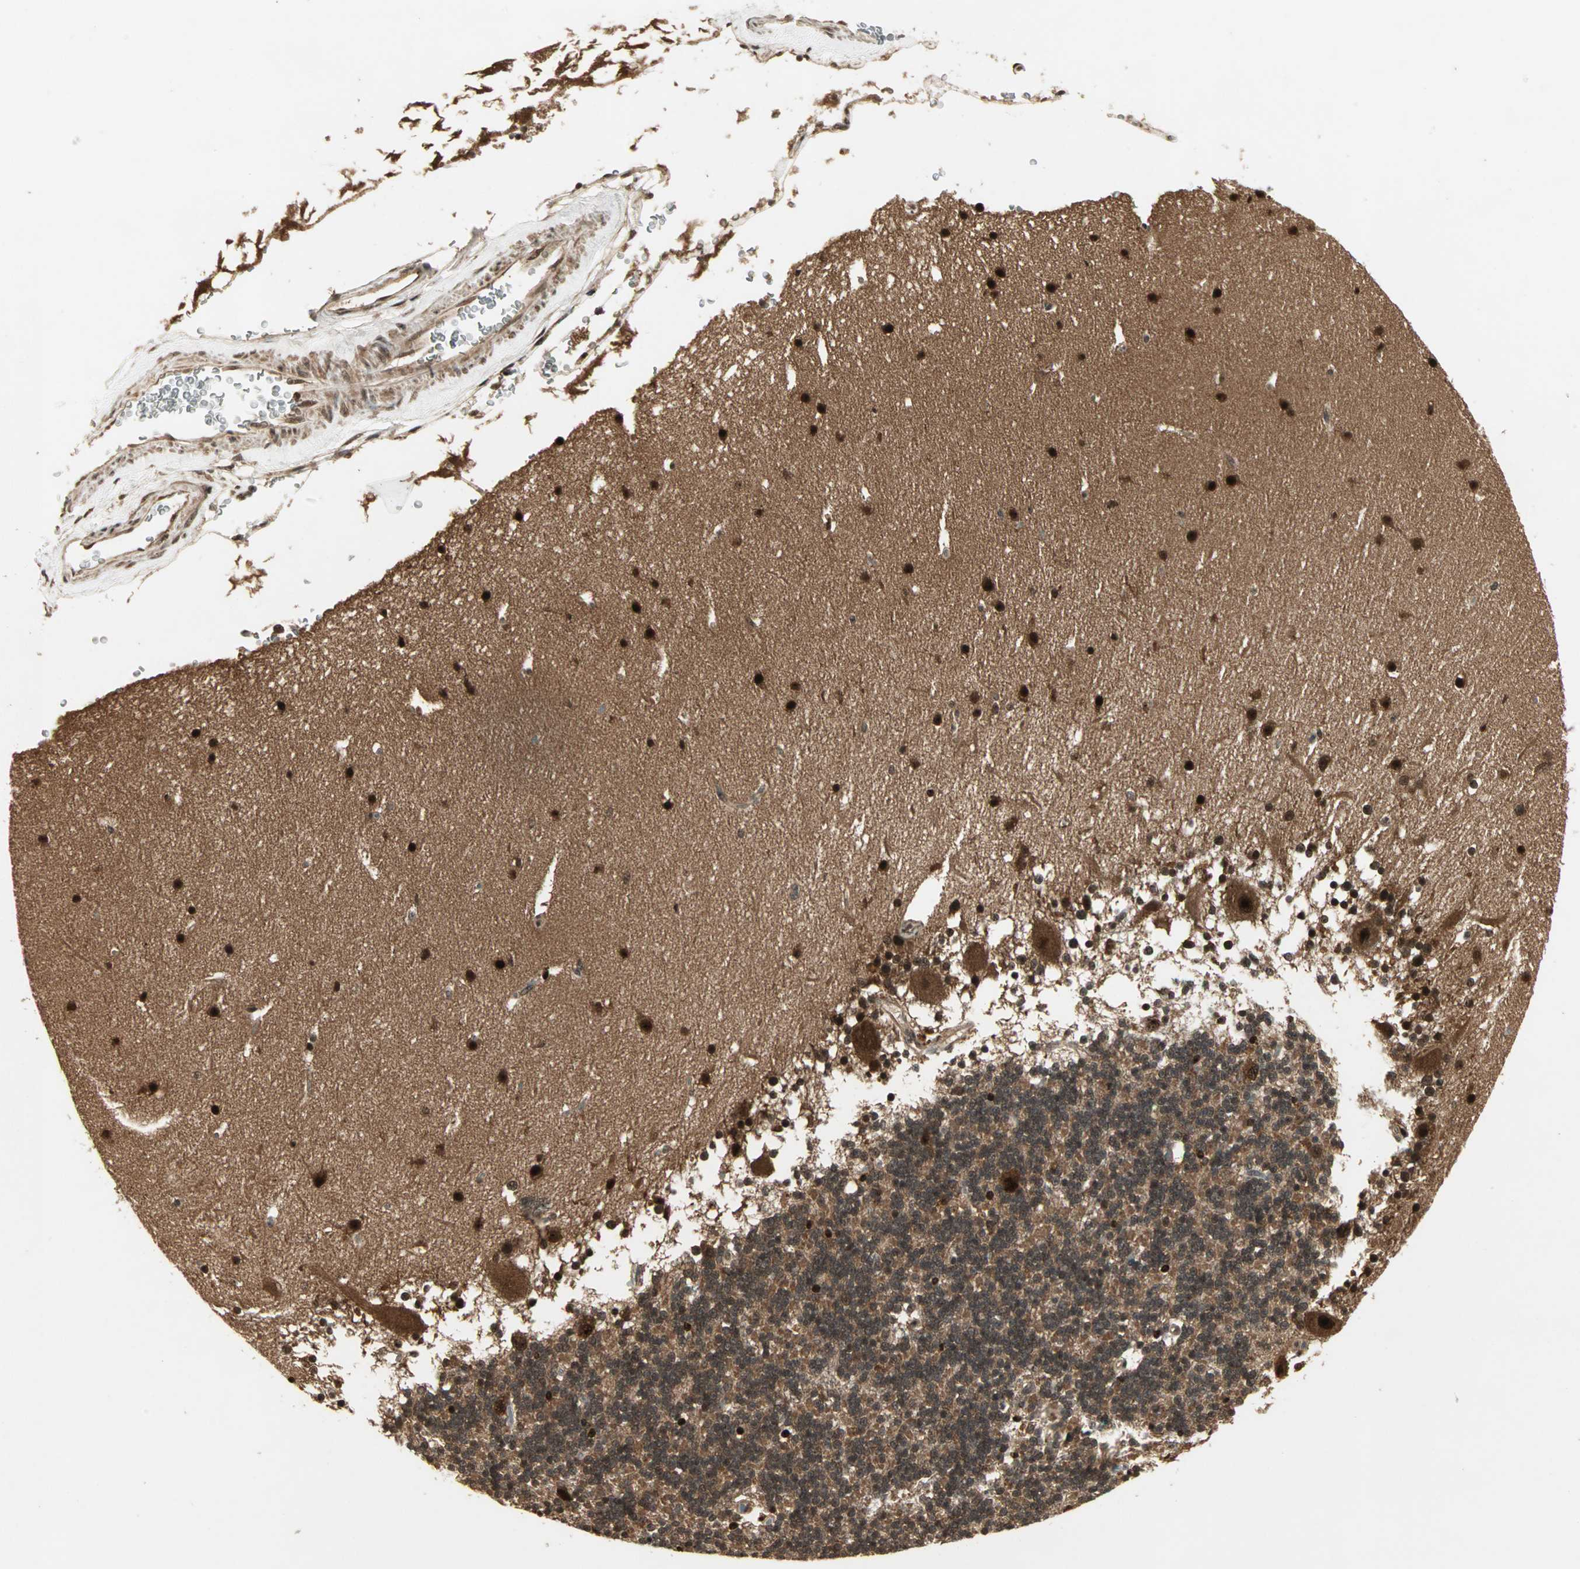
{"staining": {"intensity": "moderate", "quantity": ">75%", "location": "cytoplasmic/membranous"}, "tissue": "cerebellum", "cell_type": "Cells in granular layer", "image_type": "normal", "snomed": [{"axis": "morphology", "description": "Normal tissue, NOS"}, {"axis": "topography", "description": "Cerebellum"}], "caption": "DAB (3,3'-diaminobenzidine) immunohistochemical staining of unremarkable human cerebellum demonstrates moderate cytoplasmic/membranous protein expression in approximately >75% of cells in granular layer. (Stains: DAB in brown, nuclei in blue, Microscopy: brightfield microscopy at high magnification).", "gene": "CSNK2B", "patient": {"sex": "female", "age": 19}}